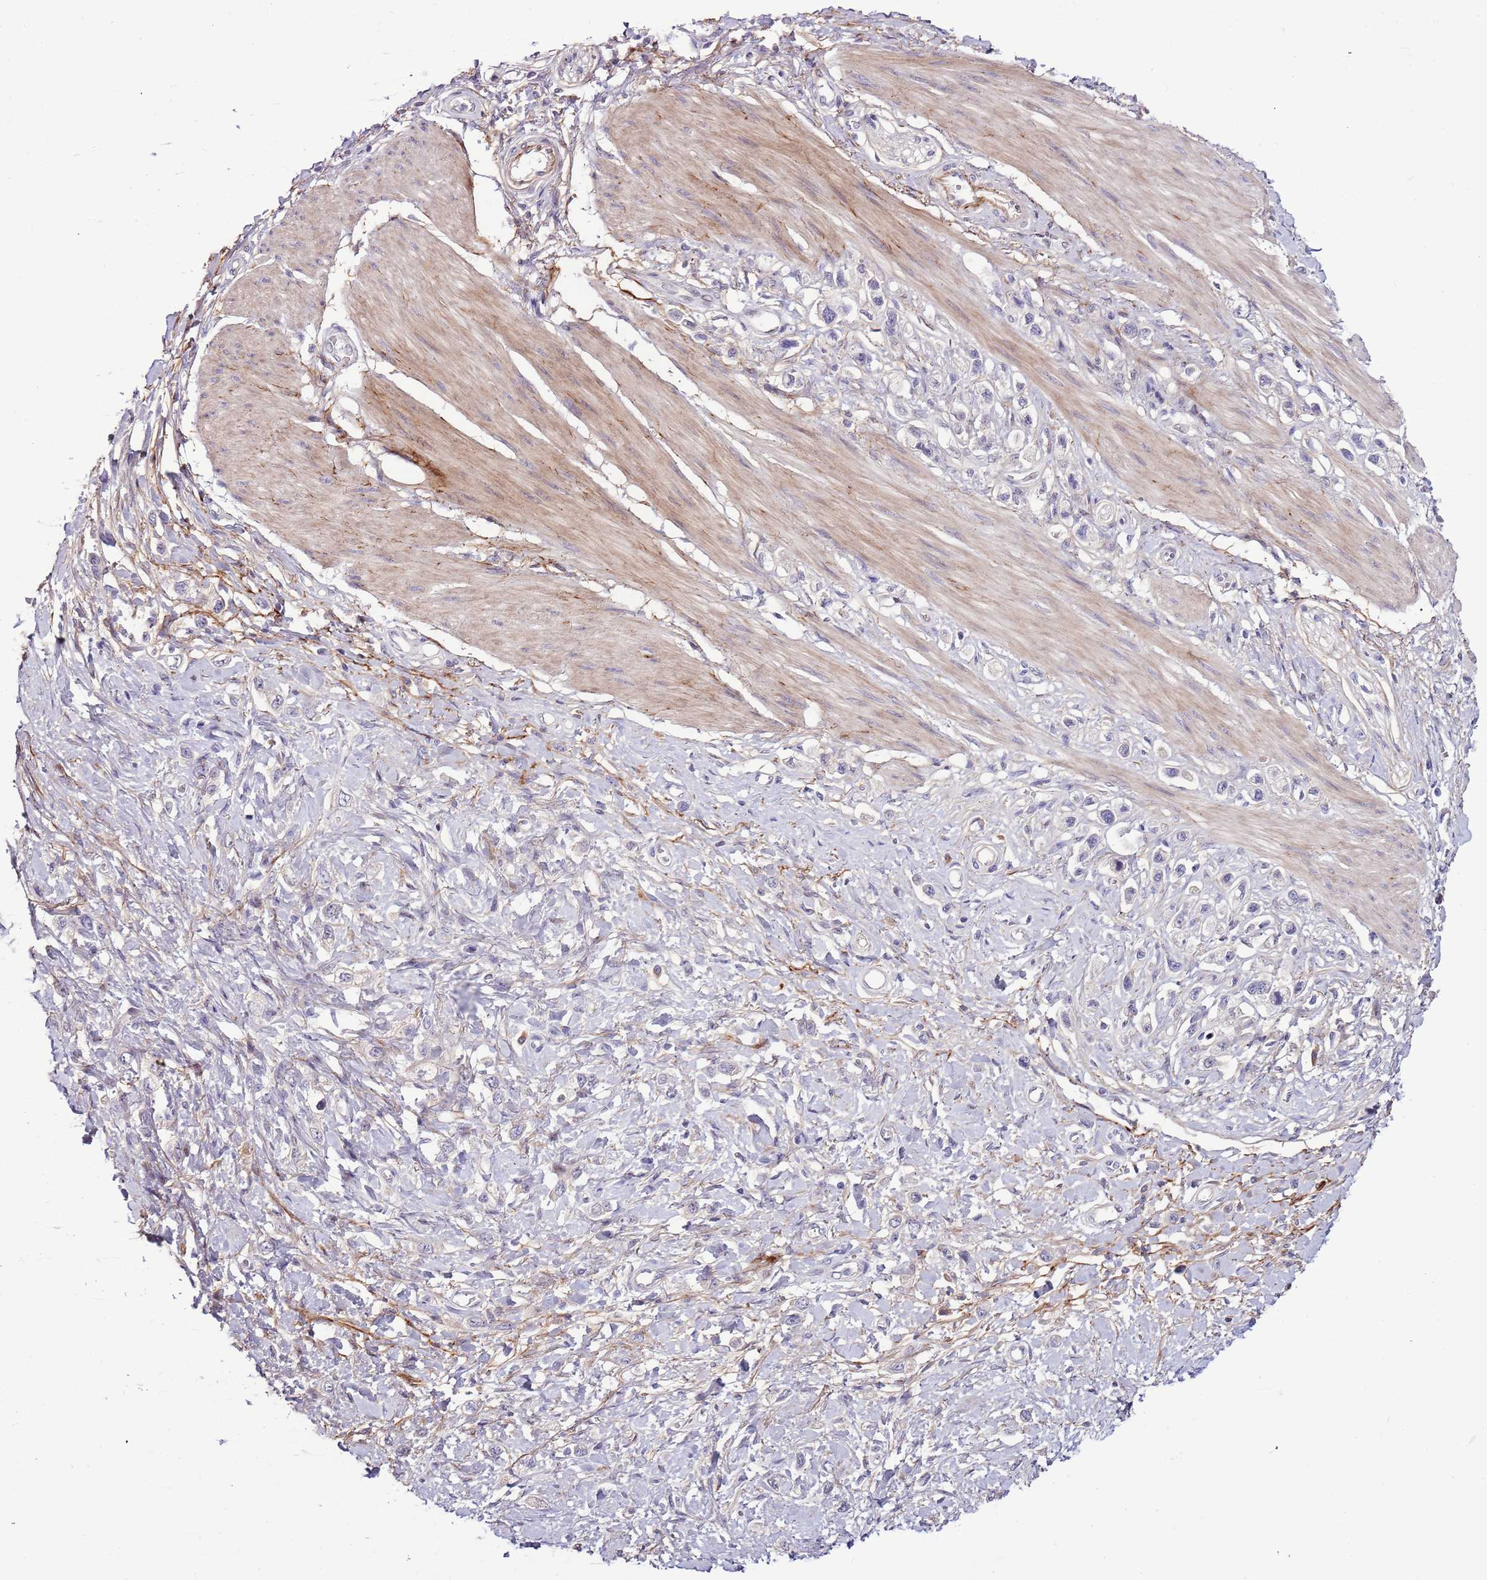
{"staining": {"intensity": "negative", "quantity": "none", "location": "none"}, "tissue": "stomach cancer", "cell_type": "Tumor cells", "image_type": "cancer", "snomed": [{"axis": "morphology", "description": "Adenocarcinoma, NOS"}, {"axis": "topography", "description": "Stomach"}], "caption": "This is an IHC histopathology image of human stomach cancer (adenocarcinoma). There is no positivity in tumor cells.", "gene": "NKX2-3", "patient": {"sex": "female", "age": 65}}